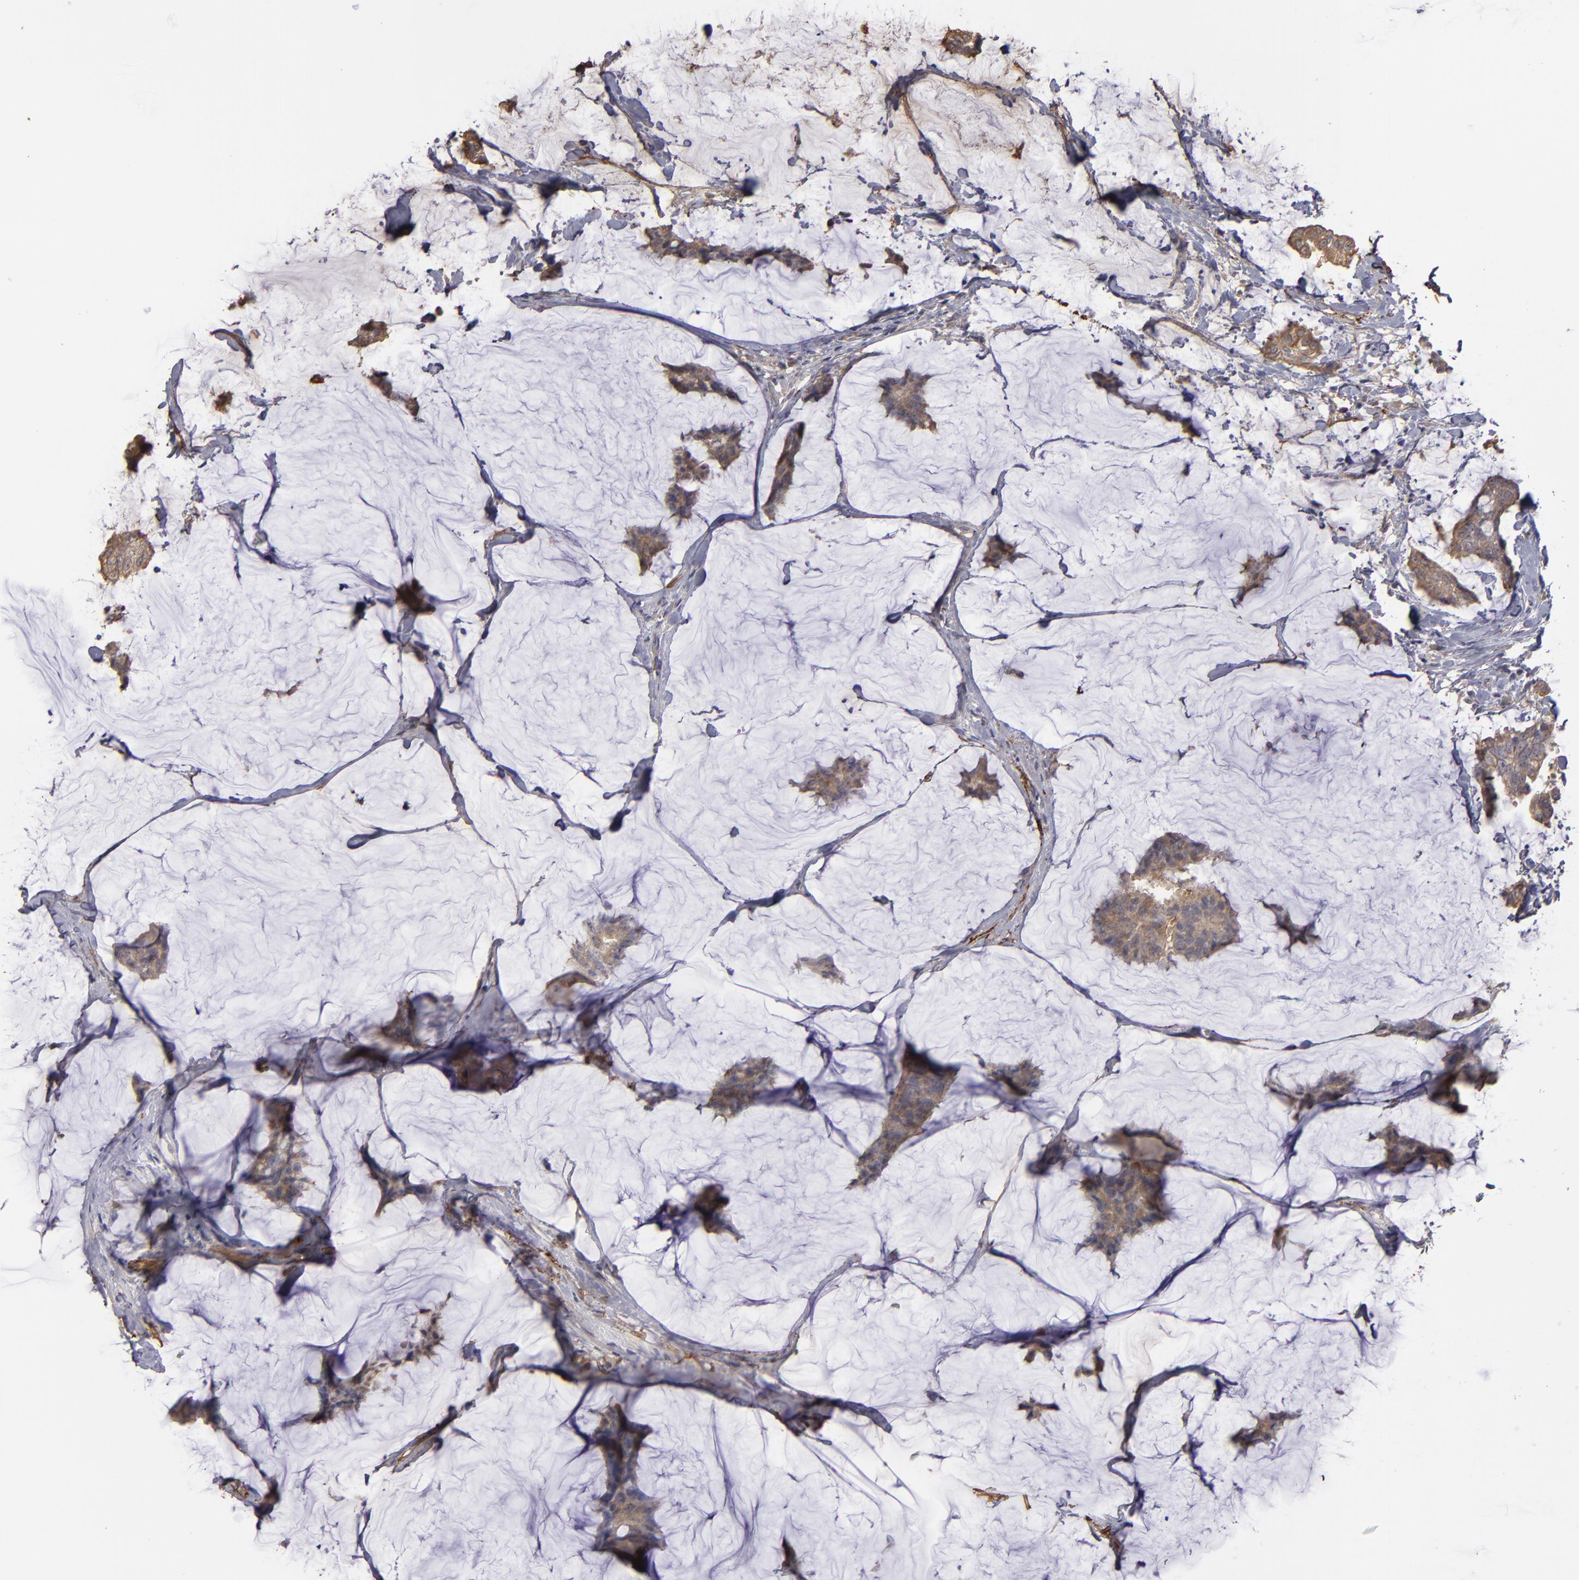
{"staining": {"intensity": "weak", "quantity": ">75%", "location": "cytoplasmic/membranous"}, "tissue": "breast cancer", "cell_type": "Tumor cells", "image_type": "cancer", "snomed": [{"axis": "morphology", "description": "Duct carcinoma"}, {"axis": "topography", "description": "Breast"}], "caption": "An immunohistochemistry (IHC) micrograph of tumor tissue is shown. Protein staining in brown labels weak cytoplasmic/membranous positivity in invasive ductal carcinoma (breast) within tumor cells.", "gene": "CD55", "patient": {"sex": "female", "age": 93}}